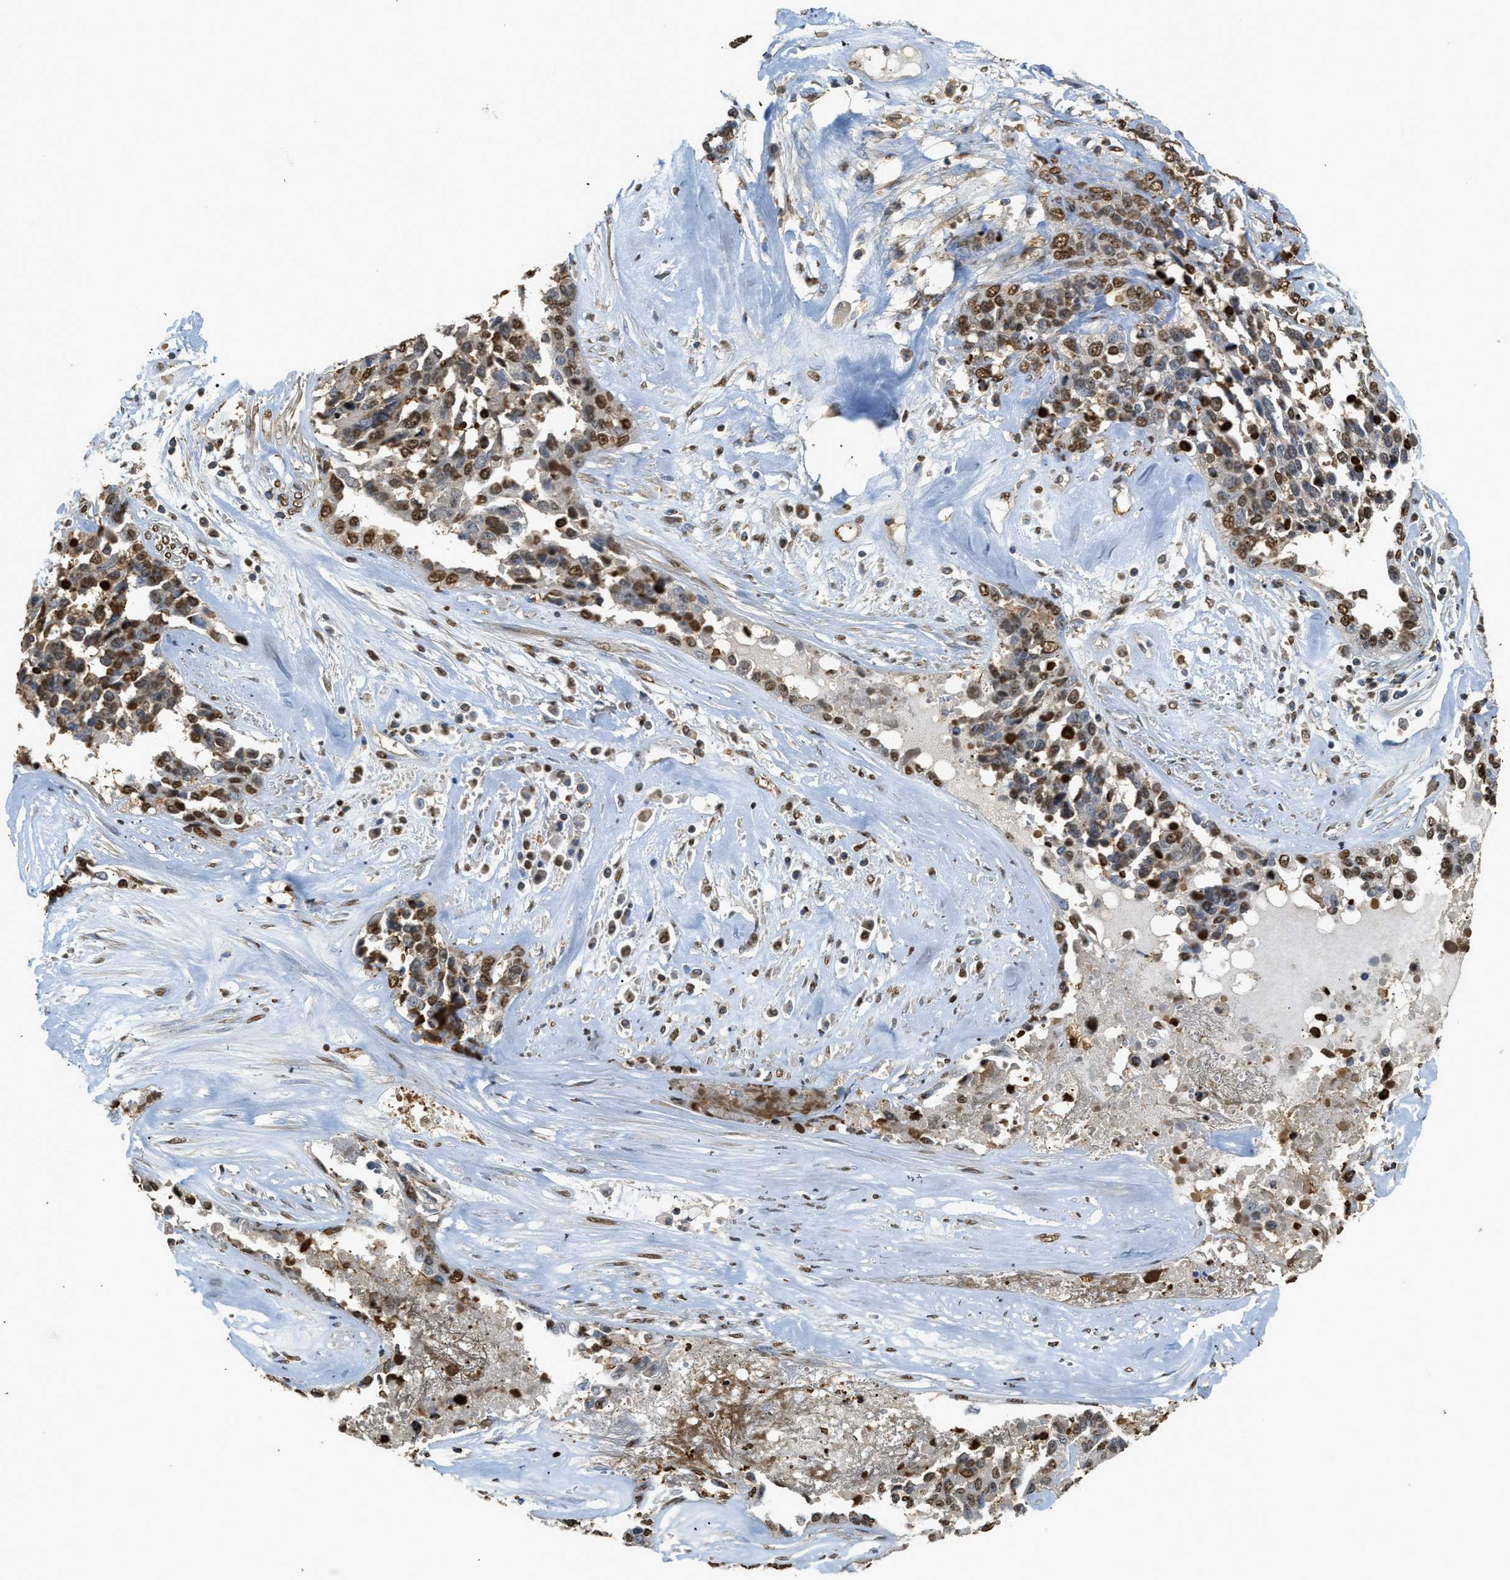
{"staining": {"intensity": "moderate", "quantity": "25%-75%", "location": "nuclear"}, "tissue": "ovarian cancer", "cell_type": "Tumor cells", "image_type": "cancer", "snomed": [{"axis": "morphology", "description": "Cystadenocarcinoma, serous, NOS"}, {"axis": "topography", "description": "Ovary"}], "caption": "Immunohistochemical staining of ovarian cancer (serous cystadenocarcinoma) reveals medium levels of moderate nuclear expression in approximately 25%-75% of tumor cells.", "gene": "NR5A2", "patient": {"sex": "female", "age": 44}}